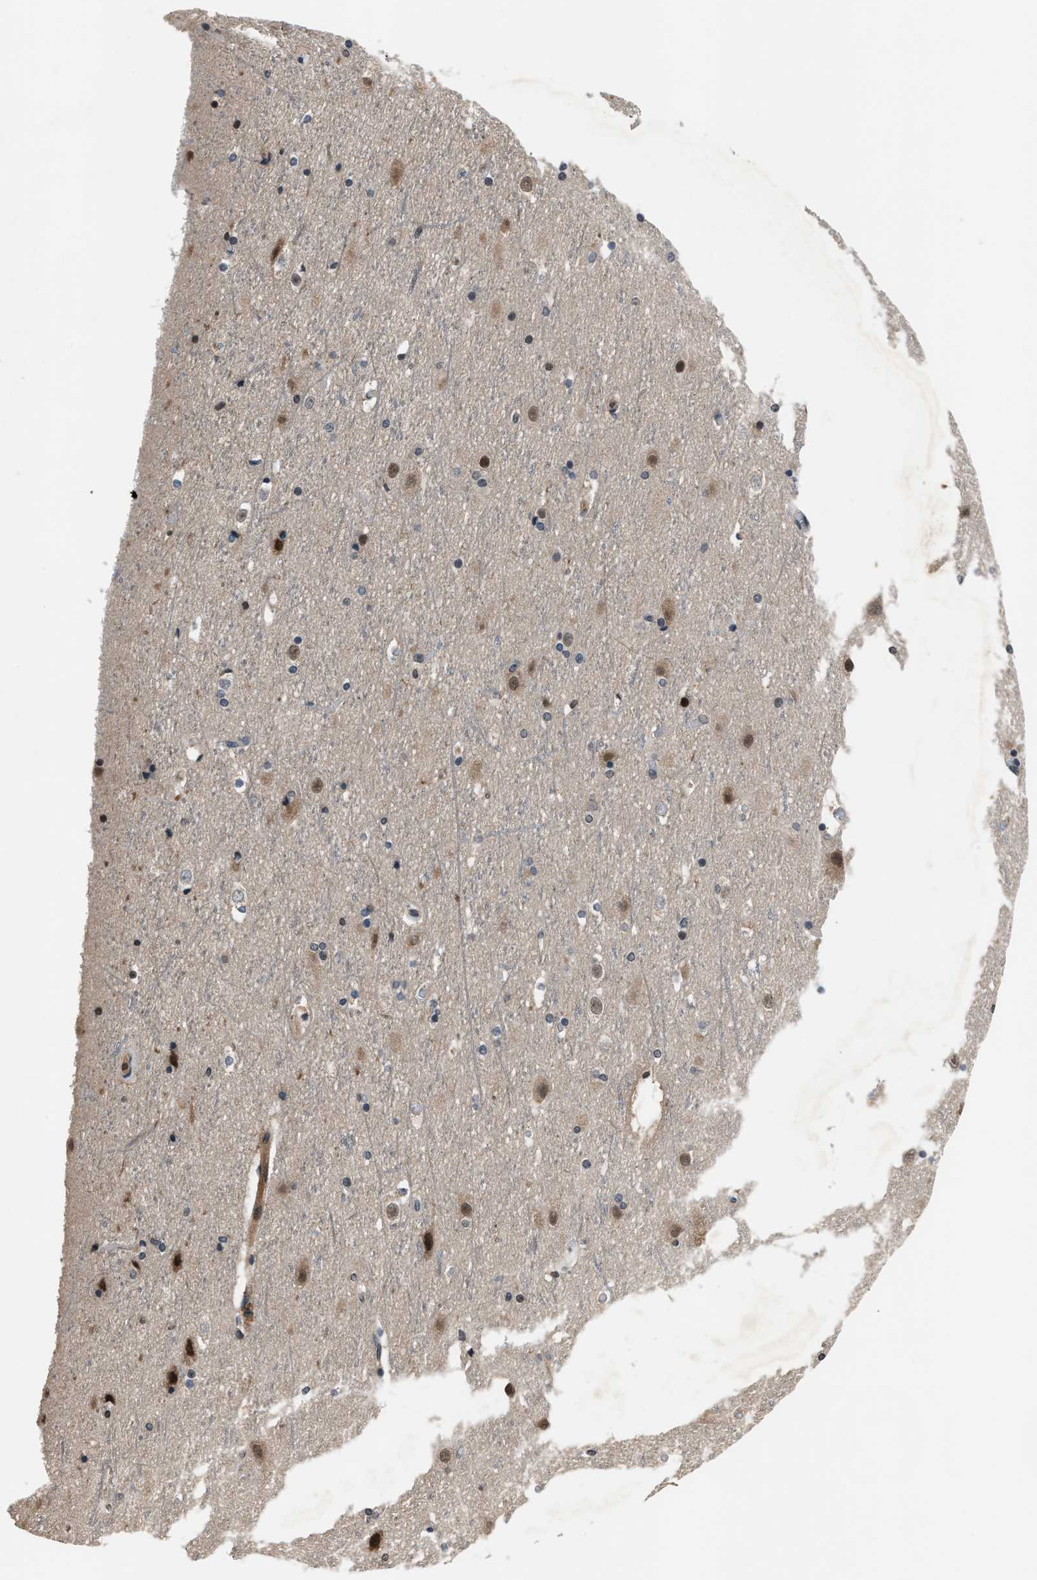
{"staining": {"intensity": "negative", "quantity": "none", "location": "none"}, "tissue": "cerebral cortex", "cell_type": "Endothelial cells", "image_type": "normal", "snomed": [{"axis": "morphology", "description": "Normal tissue, NOS"}, {"axis": "topography", "description": "Cerebral cortex"}], "caption": "Cerebral cortex stained for a protein using immunohistochemistry shows no positivity endothelial cells.", "gene": "TP53I3", "patient": {"sex": "male", "age": 45}}